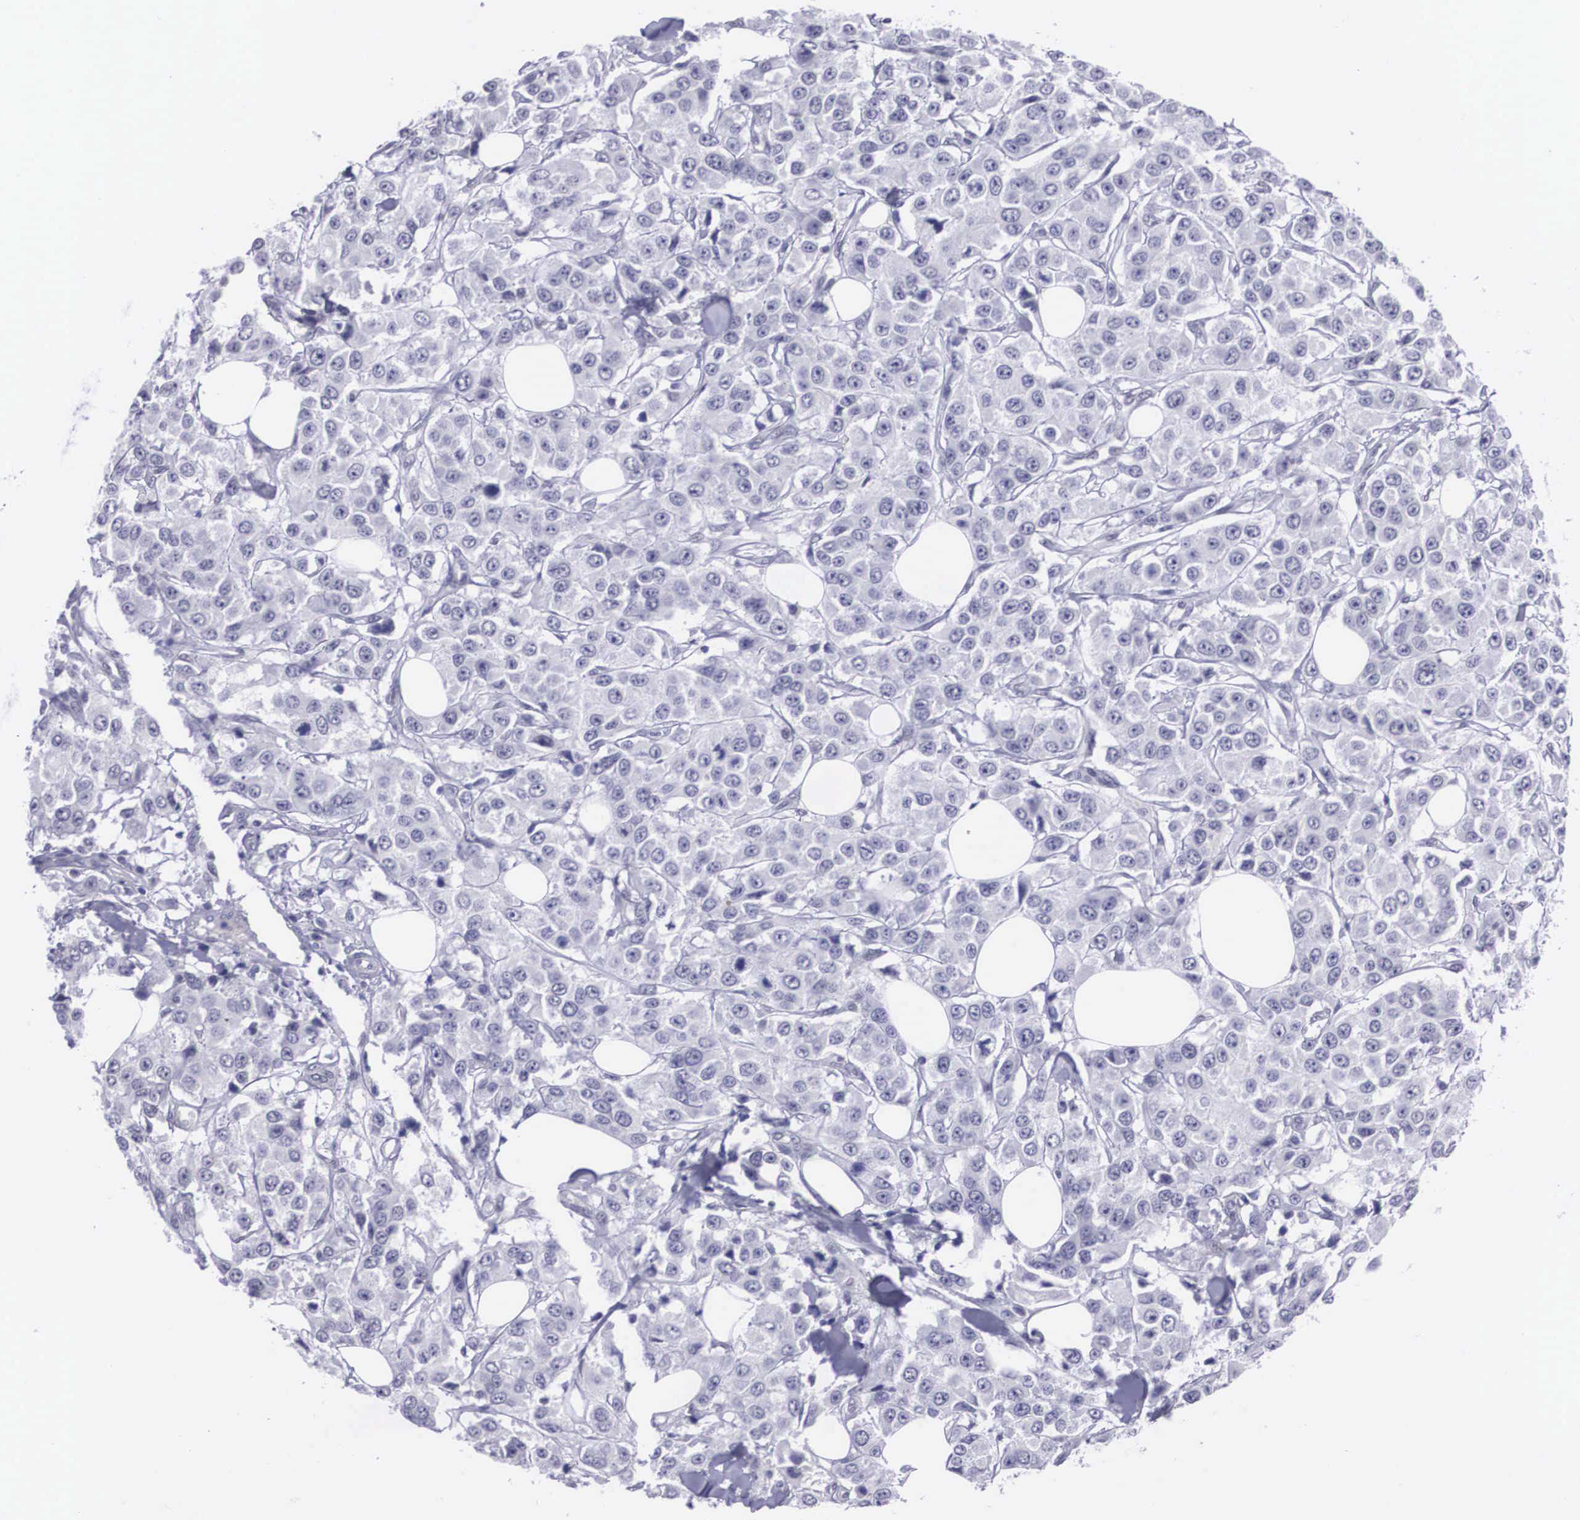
{"staining": {"intensity": "negative", "quantity": "none", "location": "none"}, "tissue": "breast cancer", "cell_type": "Tumor cells", "image_type": "cancer", "snomed": [{"axis": "morphology", "description": "Duct carcinoma"}, {"axis": "topography", "description": "Breast"}], "caption": "This is an IHC histopathology image of human breast cancer (invasive ductal carcinoma). There is no positivity in tumor cells.", "gene": "C22orf31", "patient": {"sex": "female", "age": 58}}